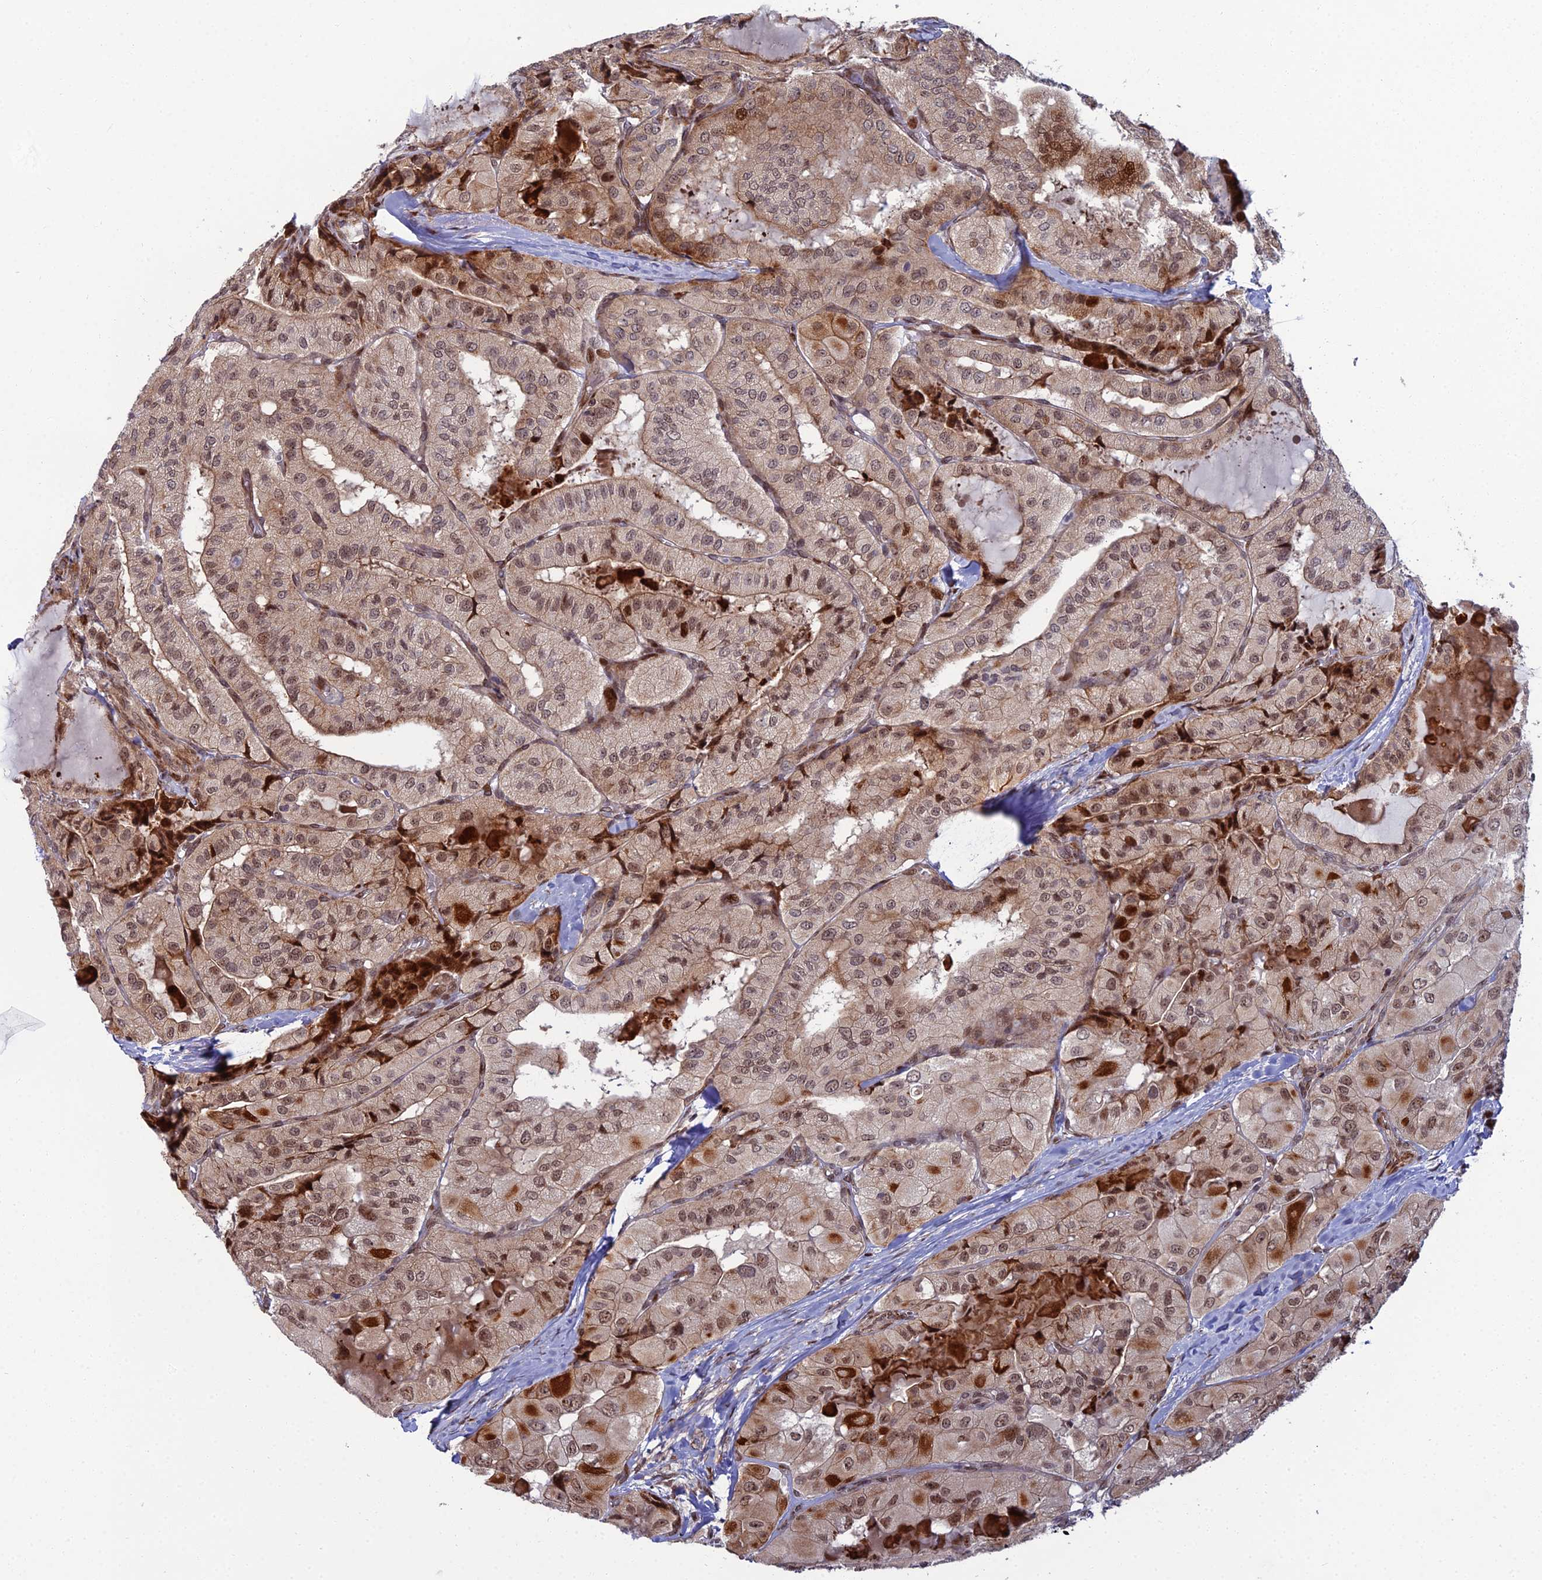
{"staining": {"intensity": "moderate", "quantity": ">75%", "location": "cytoplasmic/membranous,nuclear"}, "tissue": "thyroid cancer", "cell_type": "Tumor cells", "image_type": "cancer", "snomed": [{"axis": "morphology", "description": "Normal tissue, NOS"}, {"axis": "morphology", "description": "Papillary adenocarcinoma, NOS"}, {"axis": "topography", "description": "Thyroid gland"}], "caption": "Immunohistochemical staining of thyroid papillary adenocarcinoma shows moderate cytoplasmic/membranous and nuclear protein positivity in approximately >75% of tumor cells. (Stains: DAB (3,3'-diaminobenzidine) in brown, nuclei in blue, Microscopy: brightfield microscopy at high magnification).", "gene": "ZNF668", "patient": {"sex": "female", "age": 59}}